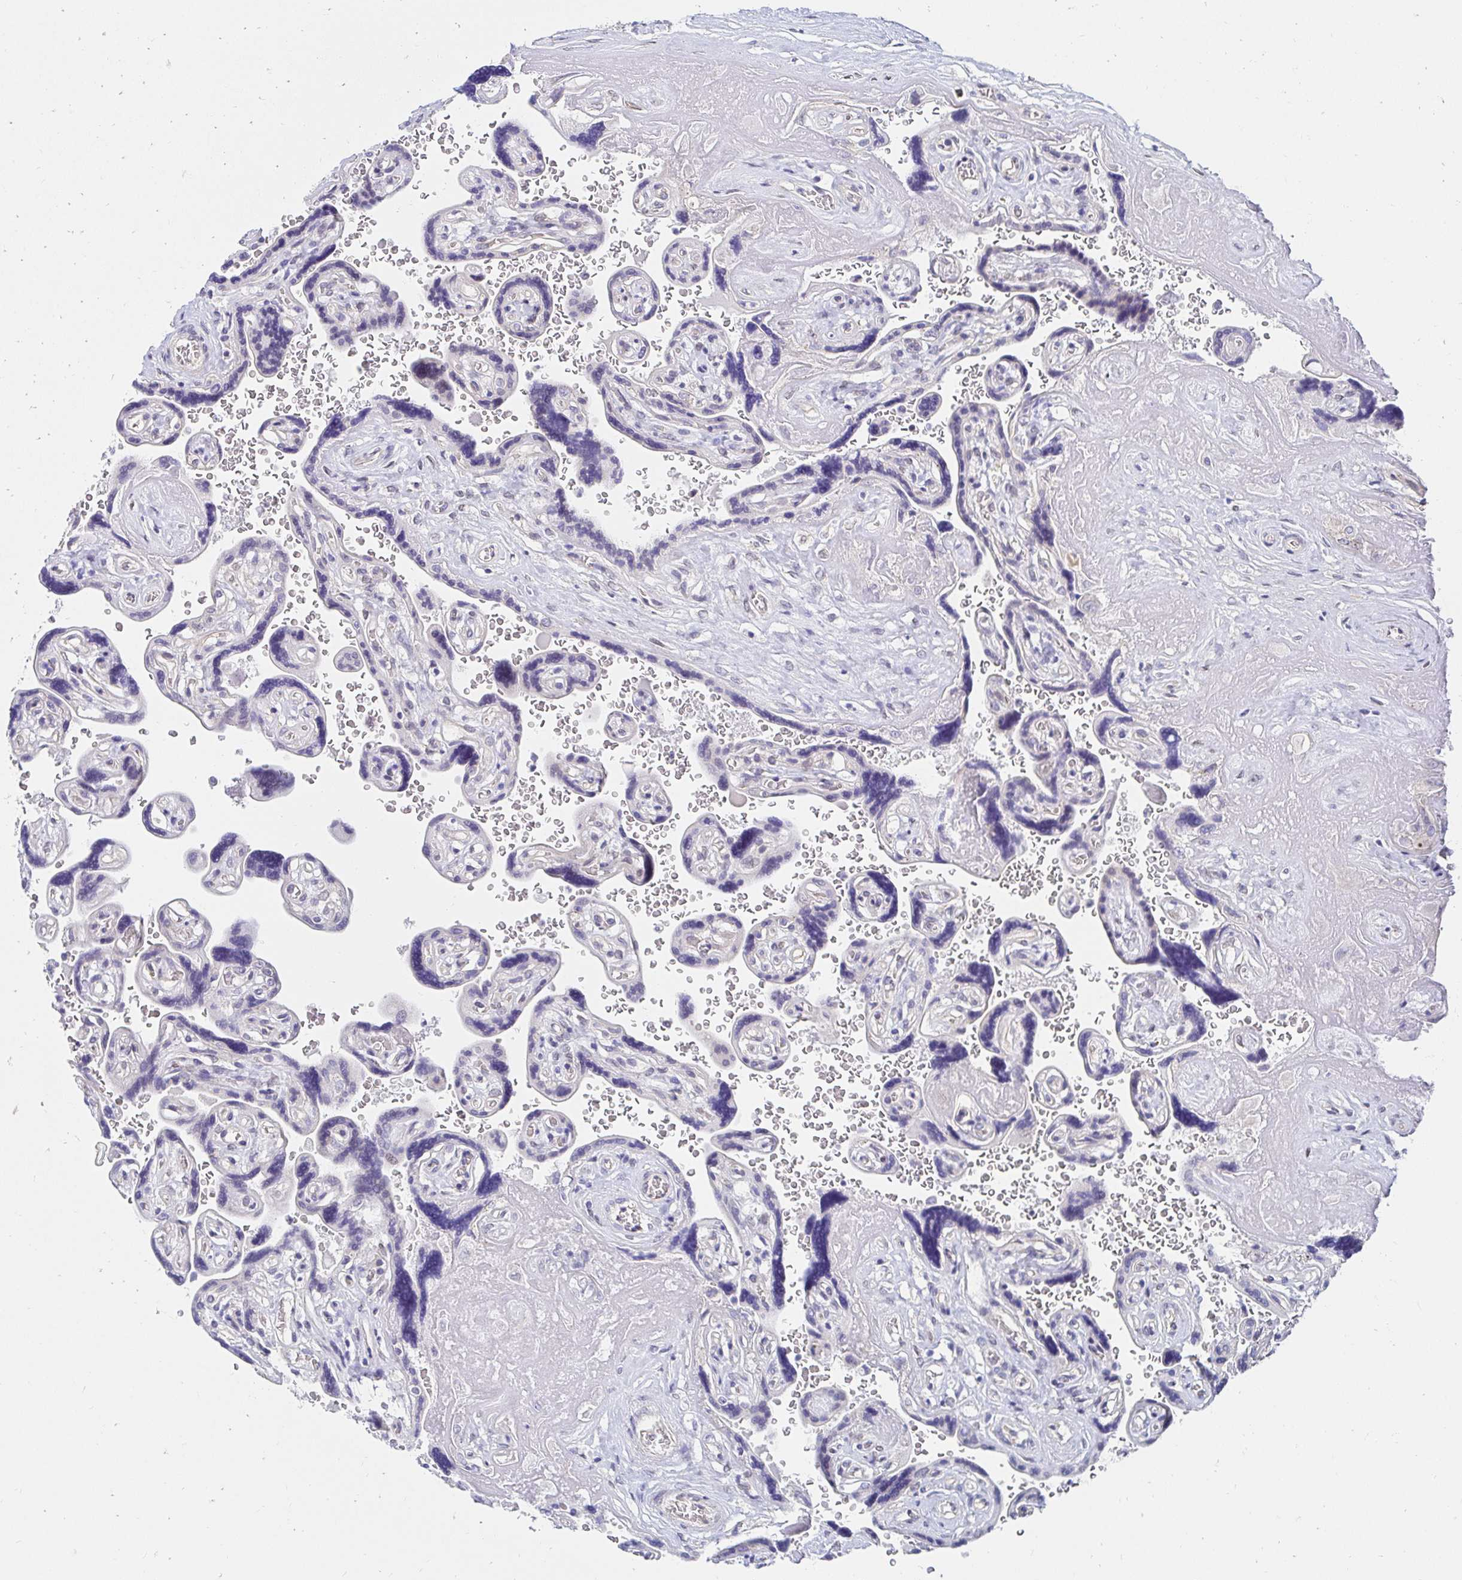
{"staining": {"intensity": "moderate", "quantity": "<25%", "location": "nuclear"}, "tissue": "placenta", "cell_type": "Decidual cells", "image_type": "normal", "snomed": [{"axis": "morphology", "description": "Normal tissue, NOS"}, {"axis": "topography", "description": "Placenta"}], "caption": "Moderate nuclear staining for a protein is seen in about <25% of decidual cells of unremarkable placenta using IHC.", "gene": "AKAP14", "patient": {"sex": "female", "age": 32}}